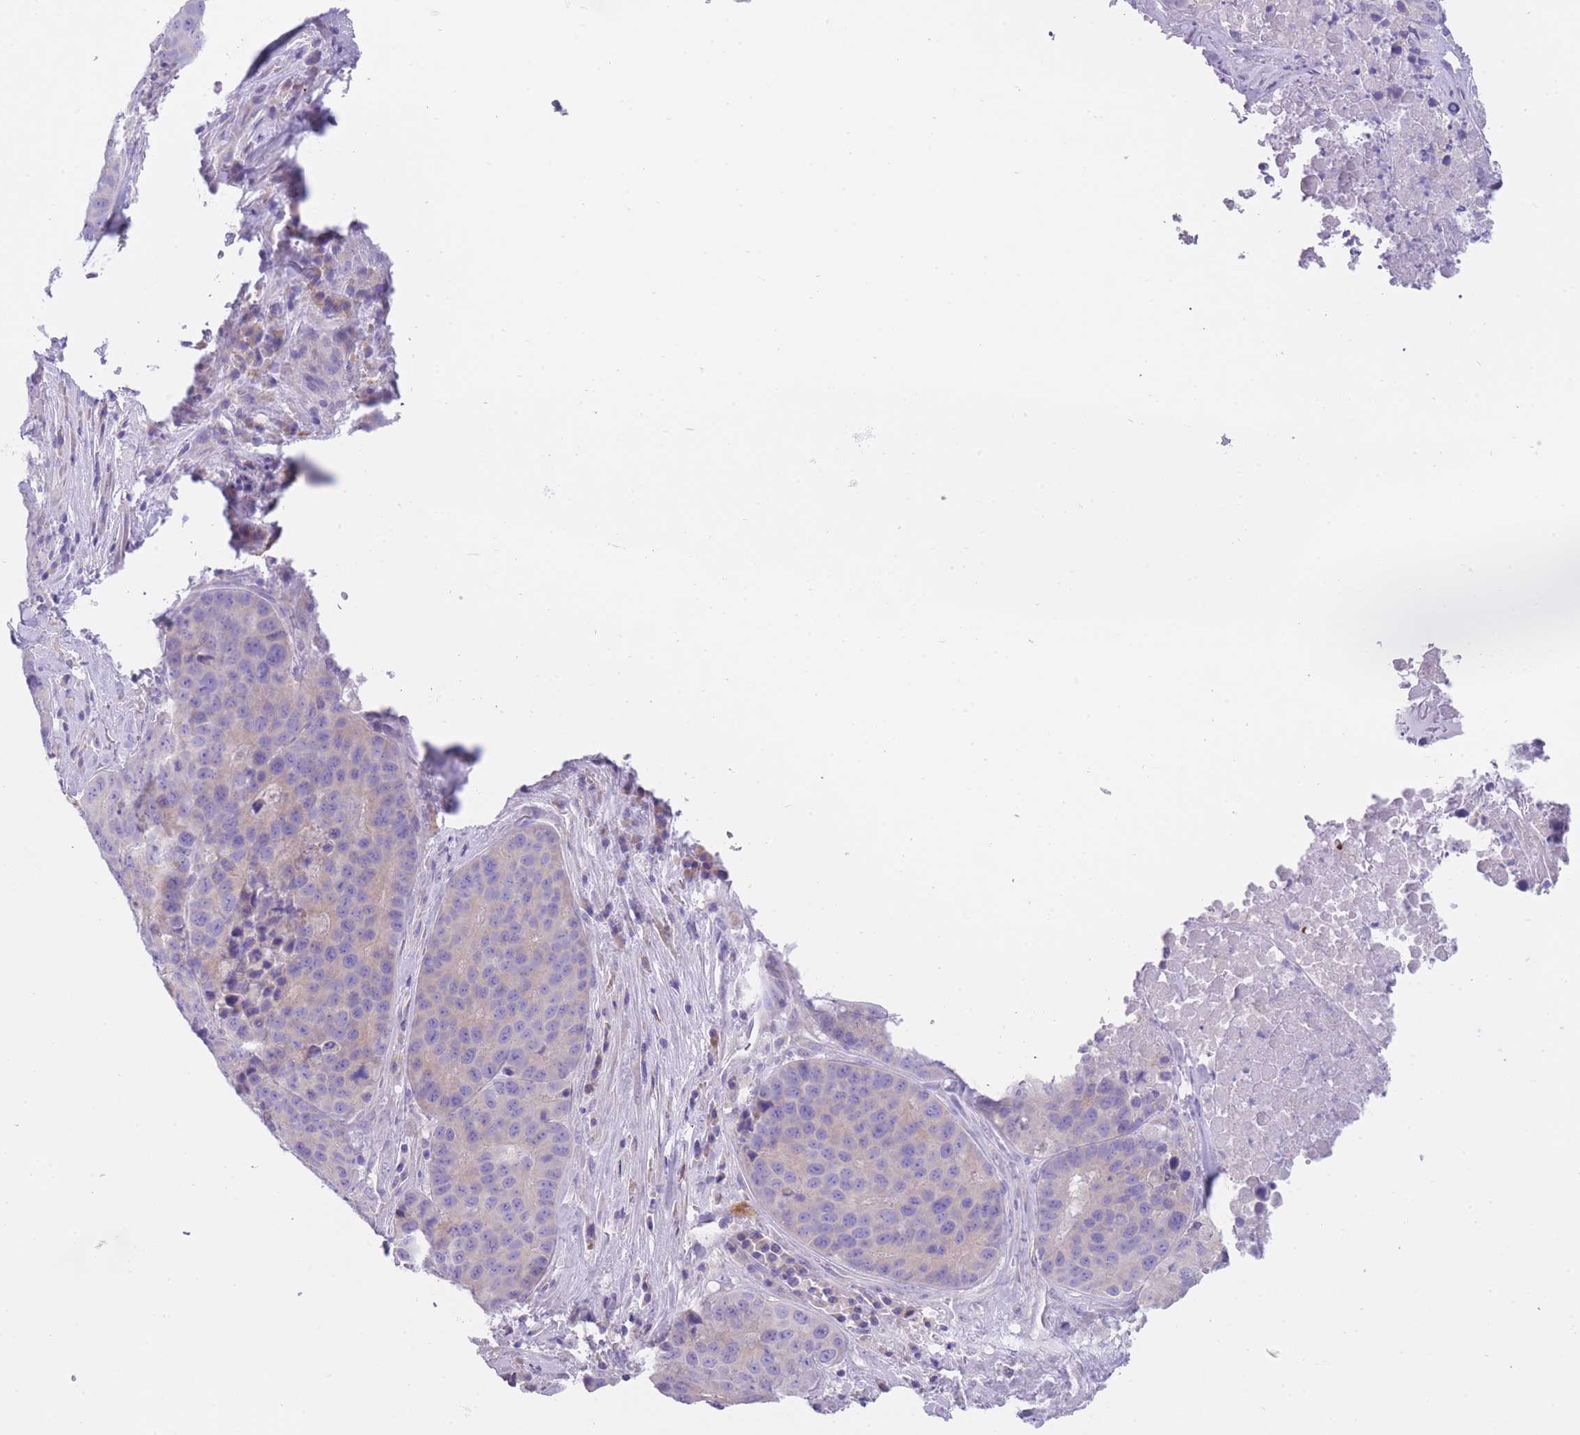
{"staining": {"intensity": "negative", "quantity": "none", "location": "none"}, "tissue": "stomach cancer", "cell_type": "Tumor cells", "image_type": "cancer", "snomed": [{"axis": "morphology", "description": "Adenocarcinoma, NOS"}, {"axis": "topography", "description": "Stomach"}], "caption": "High magnification brightfield microscopy of stomach cancer (adenocarcinoma) stained with DAB (brown) and counterstained with hematoxylin (blue): tumor cells show no significant staining.", "gene": "QTRT1", "patient": {"sex": "male", "age": 71}}